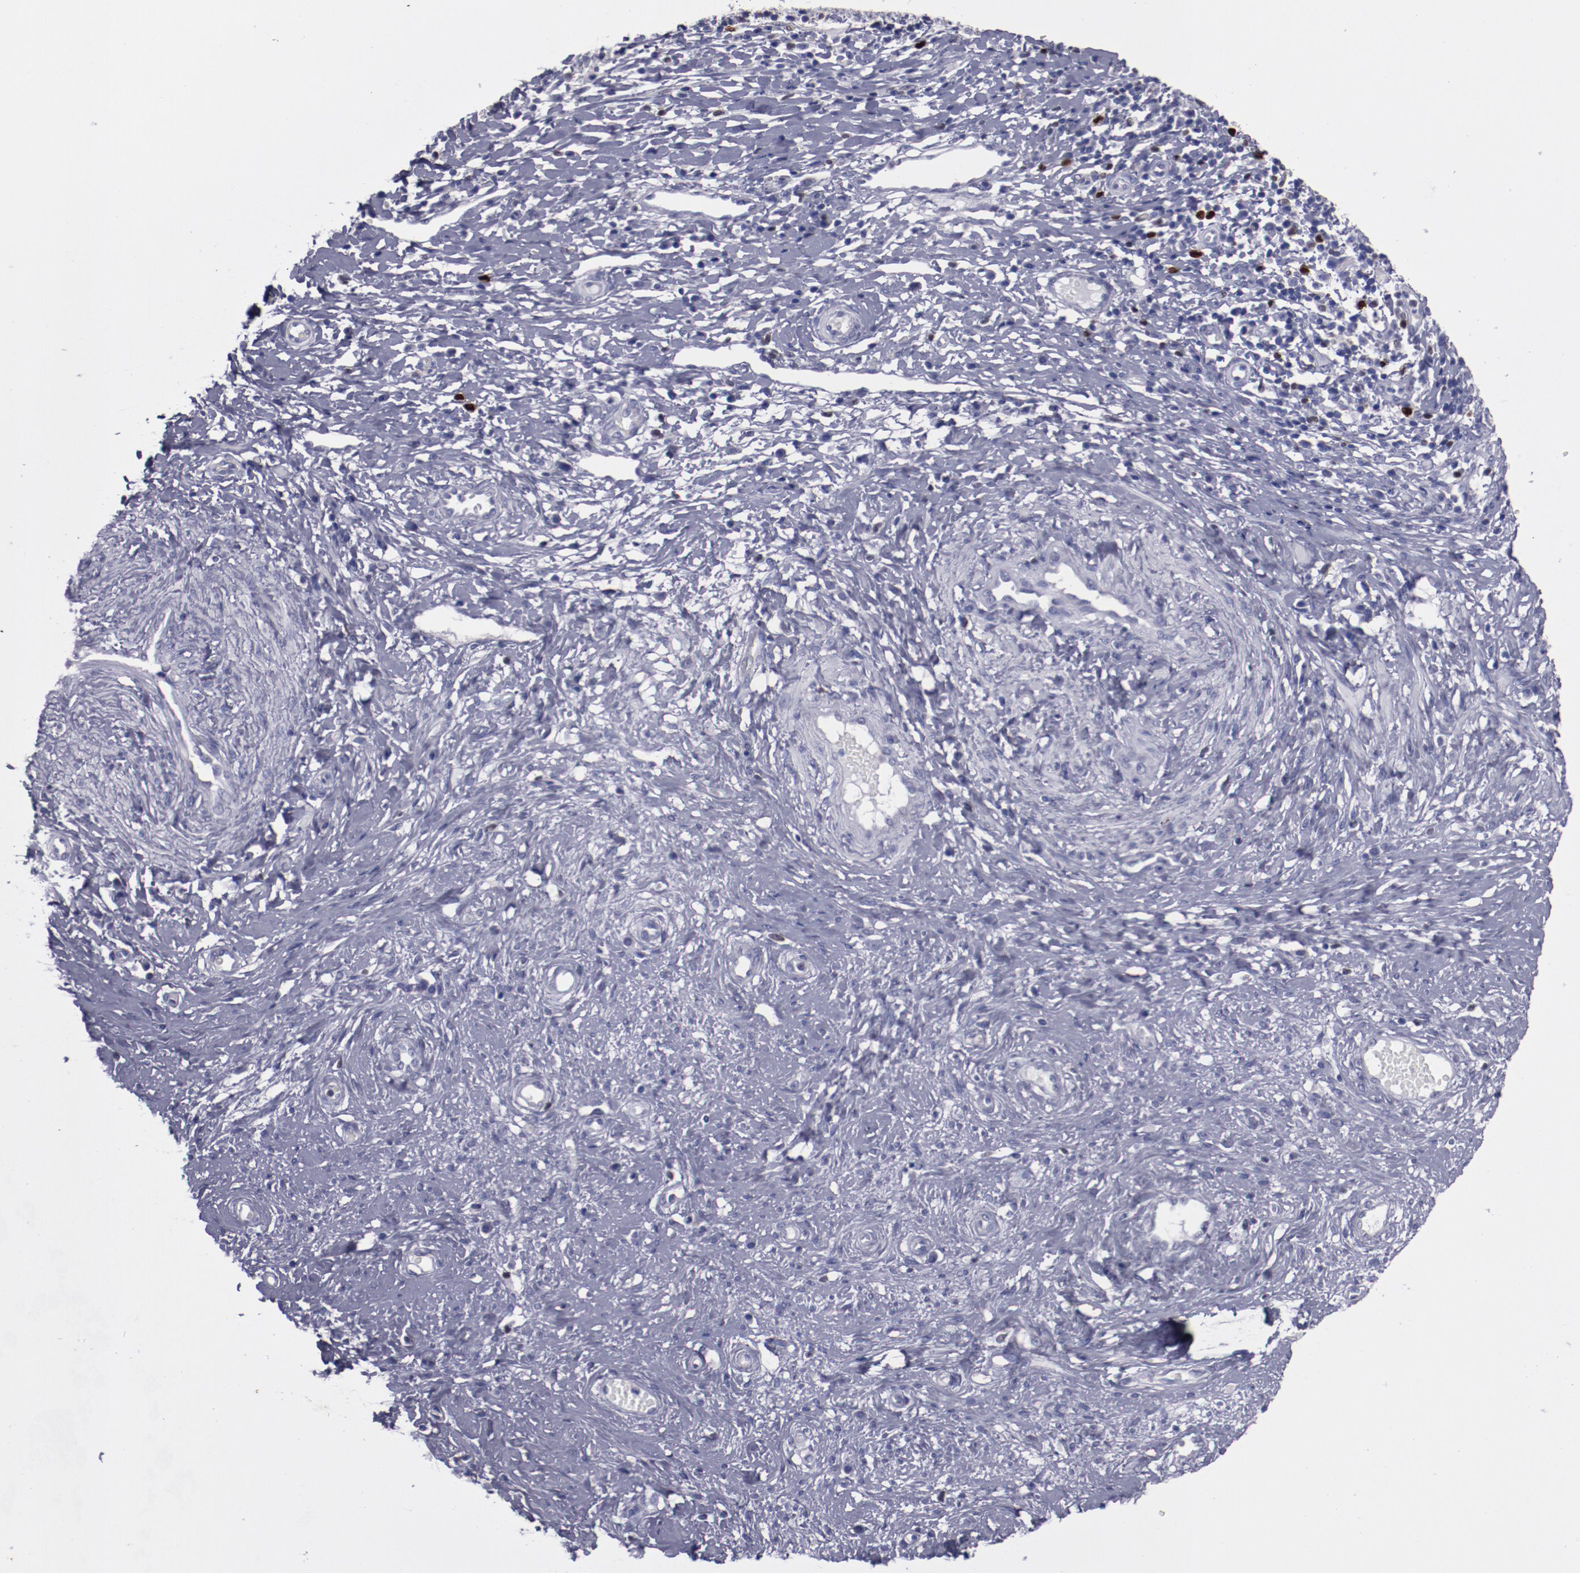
{"staining": {"intensity": "negative", "quantity": "none", "location": "none"}, "tissue": "cervical cancer", "cell_type": "Tumor cells", "image_type": "cancer", "snomed": [{"axis": "morphology", "description": "Normal tissue, NOS"}, {"axis": "morphology", "description": "Squamous cell carcinoma, NOS"}, {"axis": "topography", "description": "Cervix"}], "caption": "This image is of cervical squamous cell carcinoma stained with IHC to label a protein in brown with the nuclei are counter-stained blue. There is no positivity in tumor cells.", "gene": "IRF8", "patient": {"sex": "female", "age": 39}}